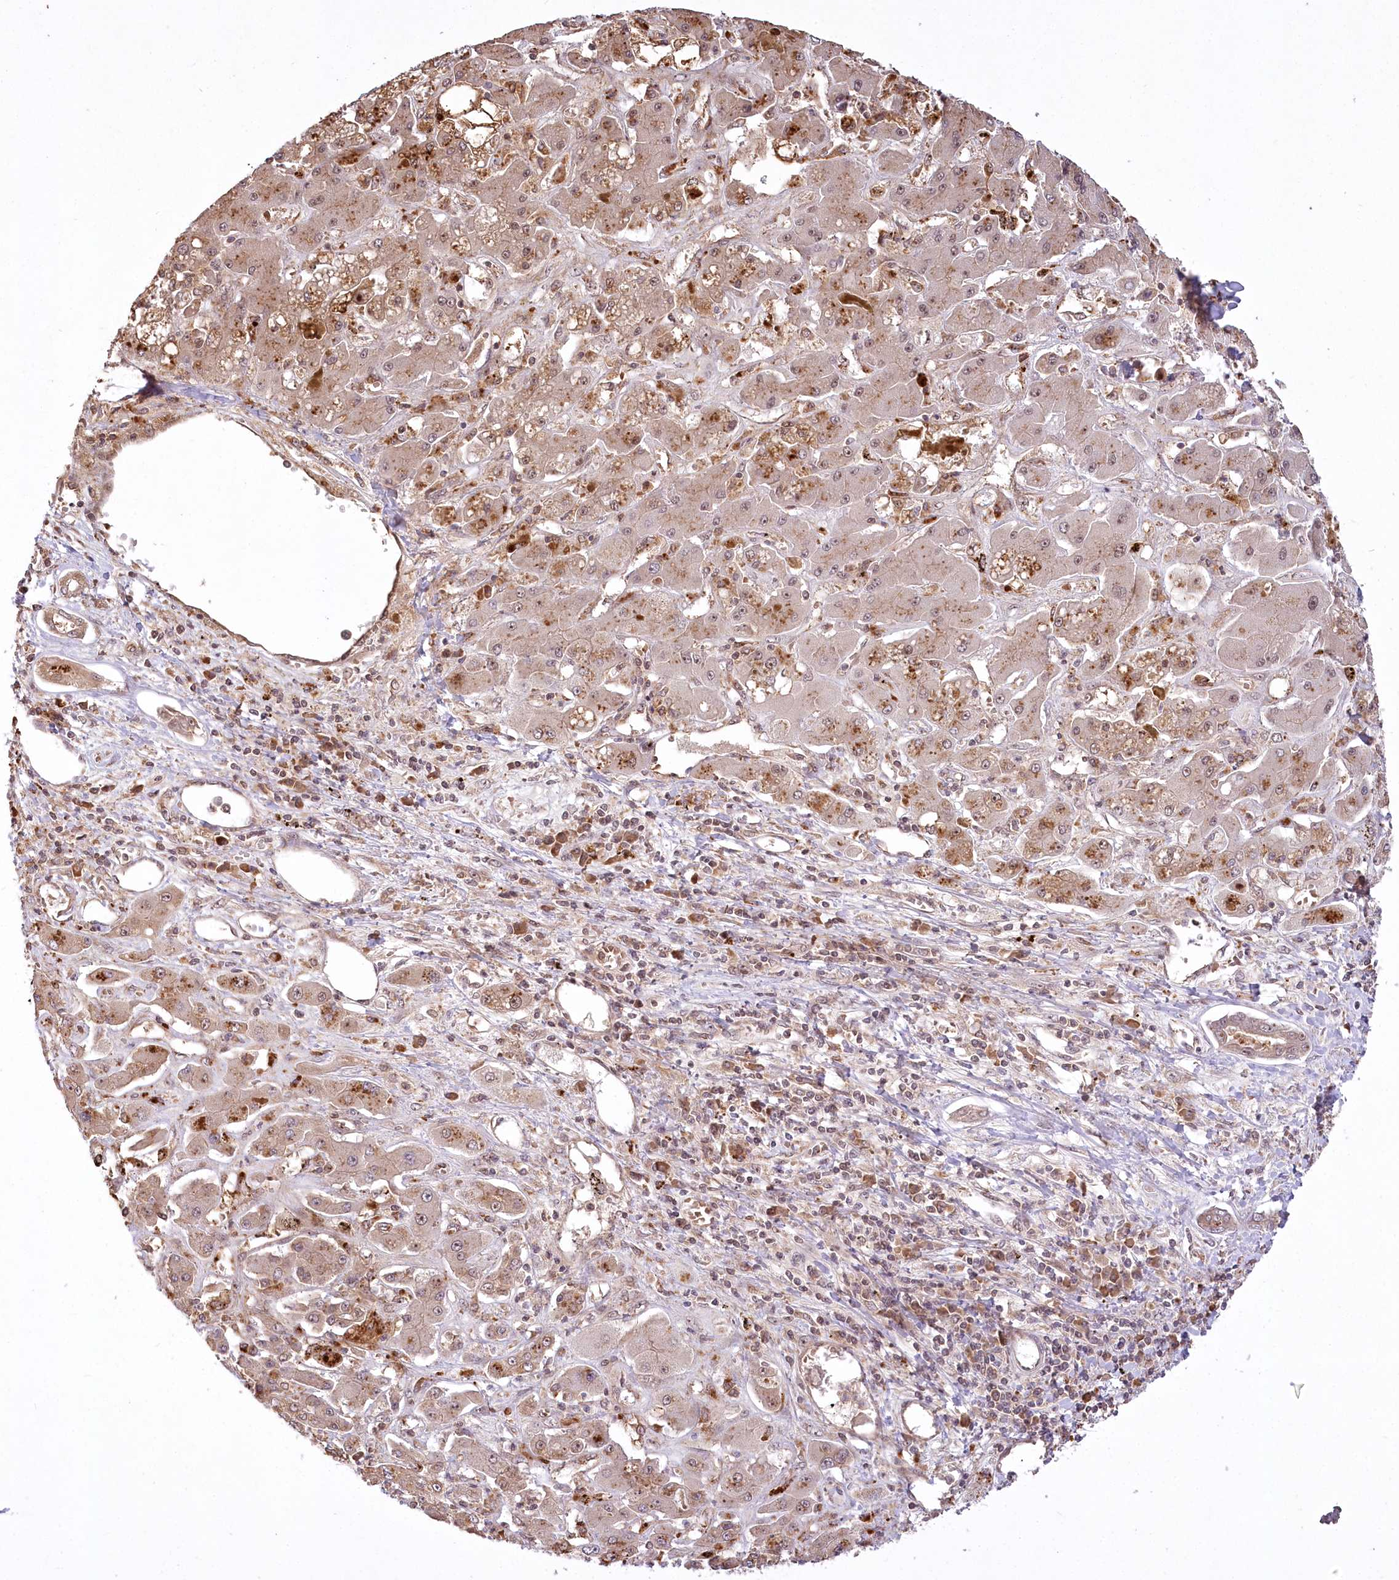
{"staining": {"intensity": "moderate", "quantity": "25%-75%", "location": "cytoplasmic/membranous"}, "tissue": "liver cancer", "cell_type": "Tumor cells", "image_type": "cancer", "snomed": [{"axis": "morphology", "description": "Cholangiocarcinoma"}, {"axis": "topography", "description": "Liver"}], "caption": "Protein staining of cholangiocarcinoma (liver) tissue exhibits moderate cytoplasmic/membranous expression in about 25%-75% of tumor cells.", "gene": "SERGEF", "patient": {"sex": "male", "age": 67}}